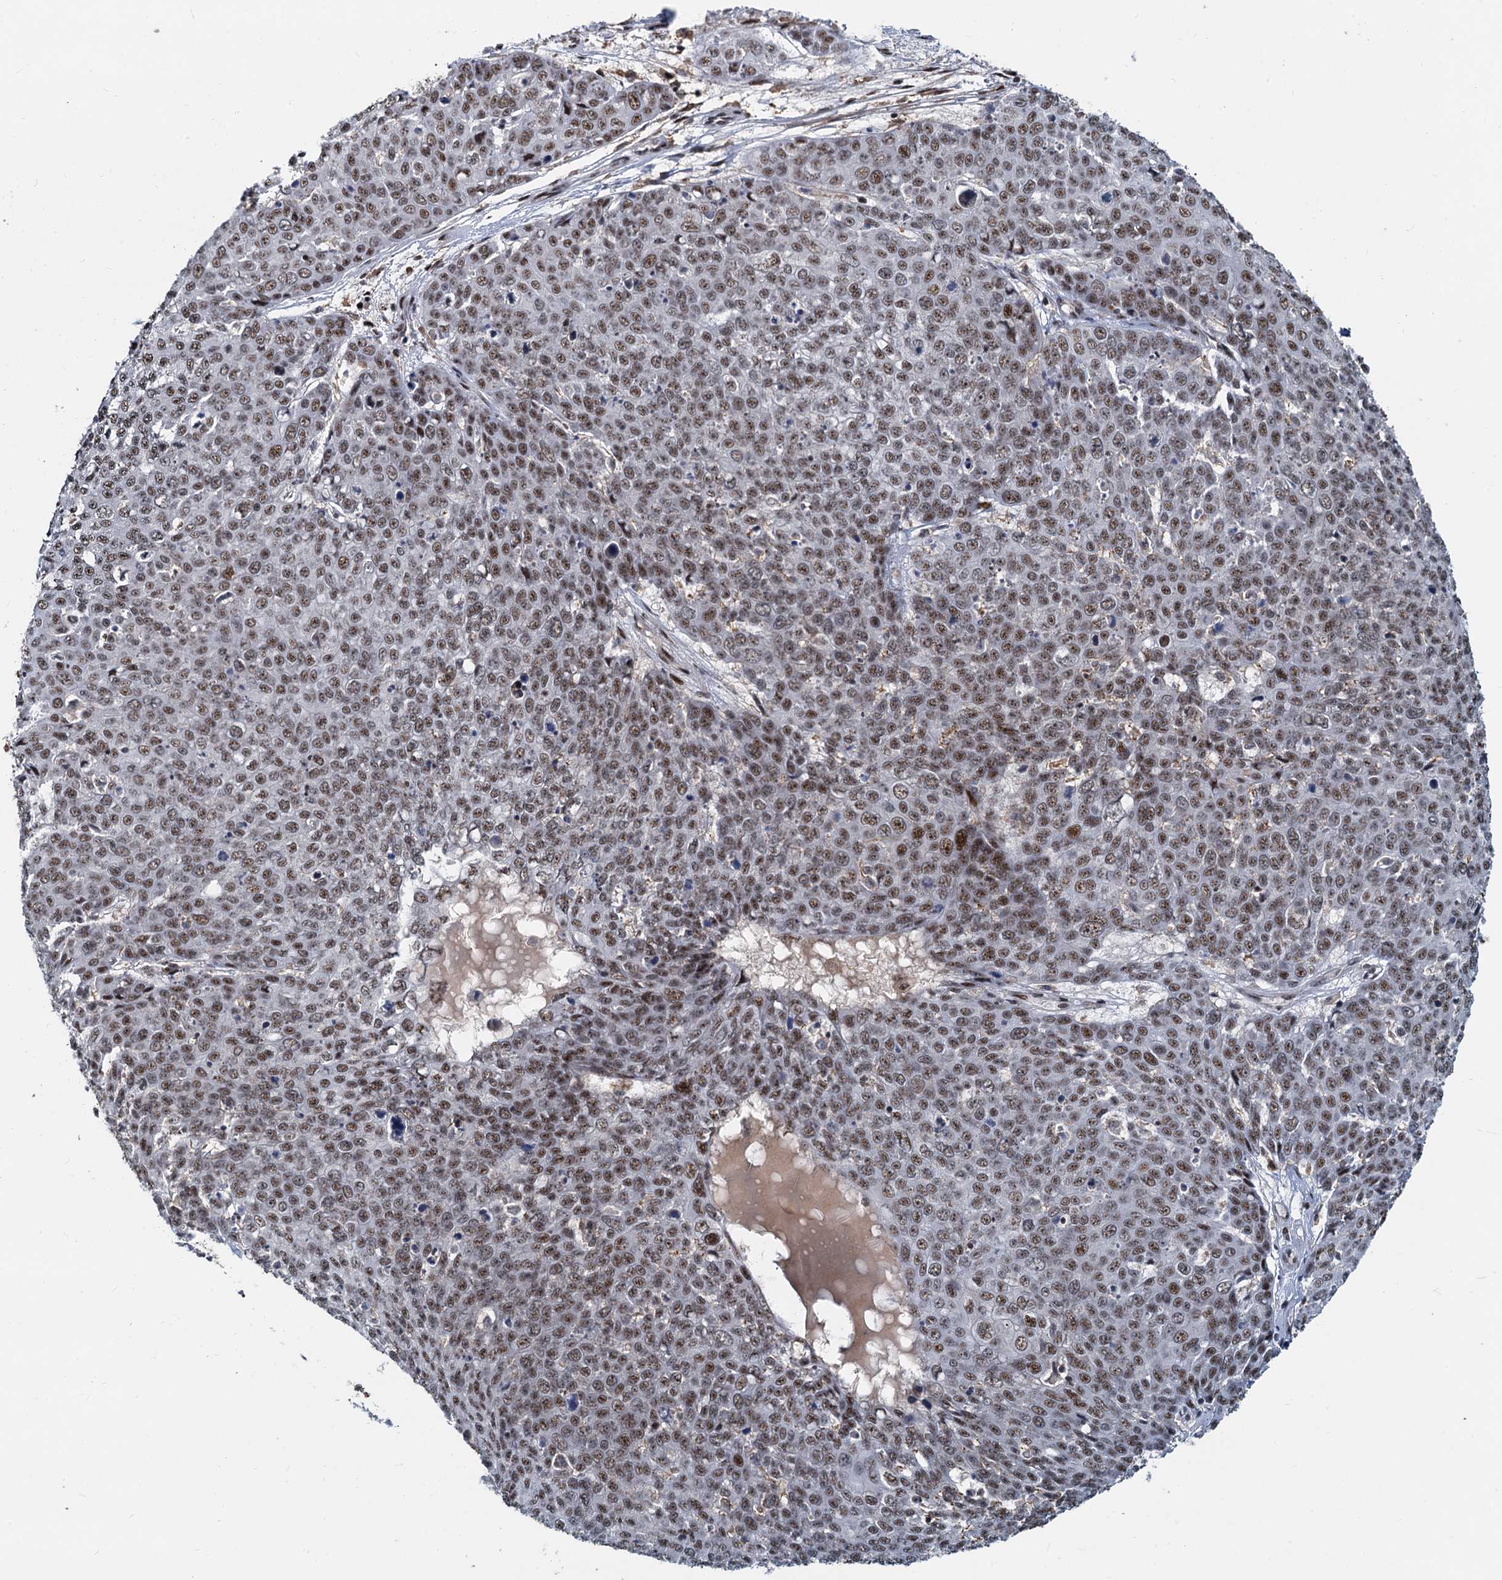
{"staining": {"intensity": "moderate", "quantity": ">75%", "location": "nuclear"}, "tissue": "skin cancer", "cell_type": "Tumor cells", "image_type": "cancer", "snomed": [{"axis": "morphology", "description": "Squamous cell carcinoma, NOS"}, {"axis": "topography", "description": "Skin"}], "caption": "This micrograph shows skin cancer (squamous cell carcinoma) stained with immunohistochemistry (IHC) to label a protein in brown. The nuclear of tumor cells show moderate positivity for the protein. Nuclei are counter-stained blue.", "gene": "RBM26", "patient": {"sex": "male", "age": 71}}